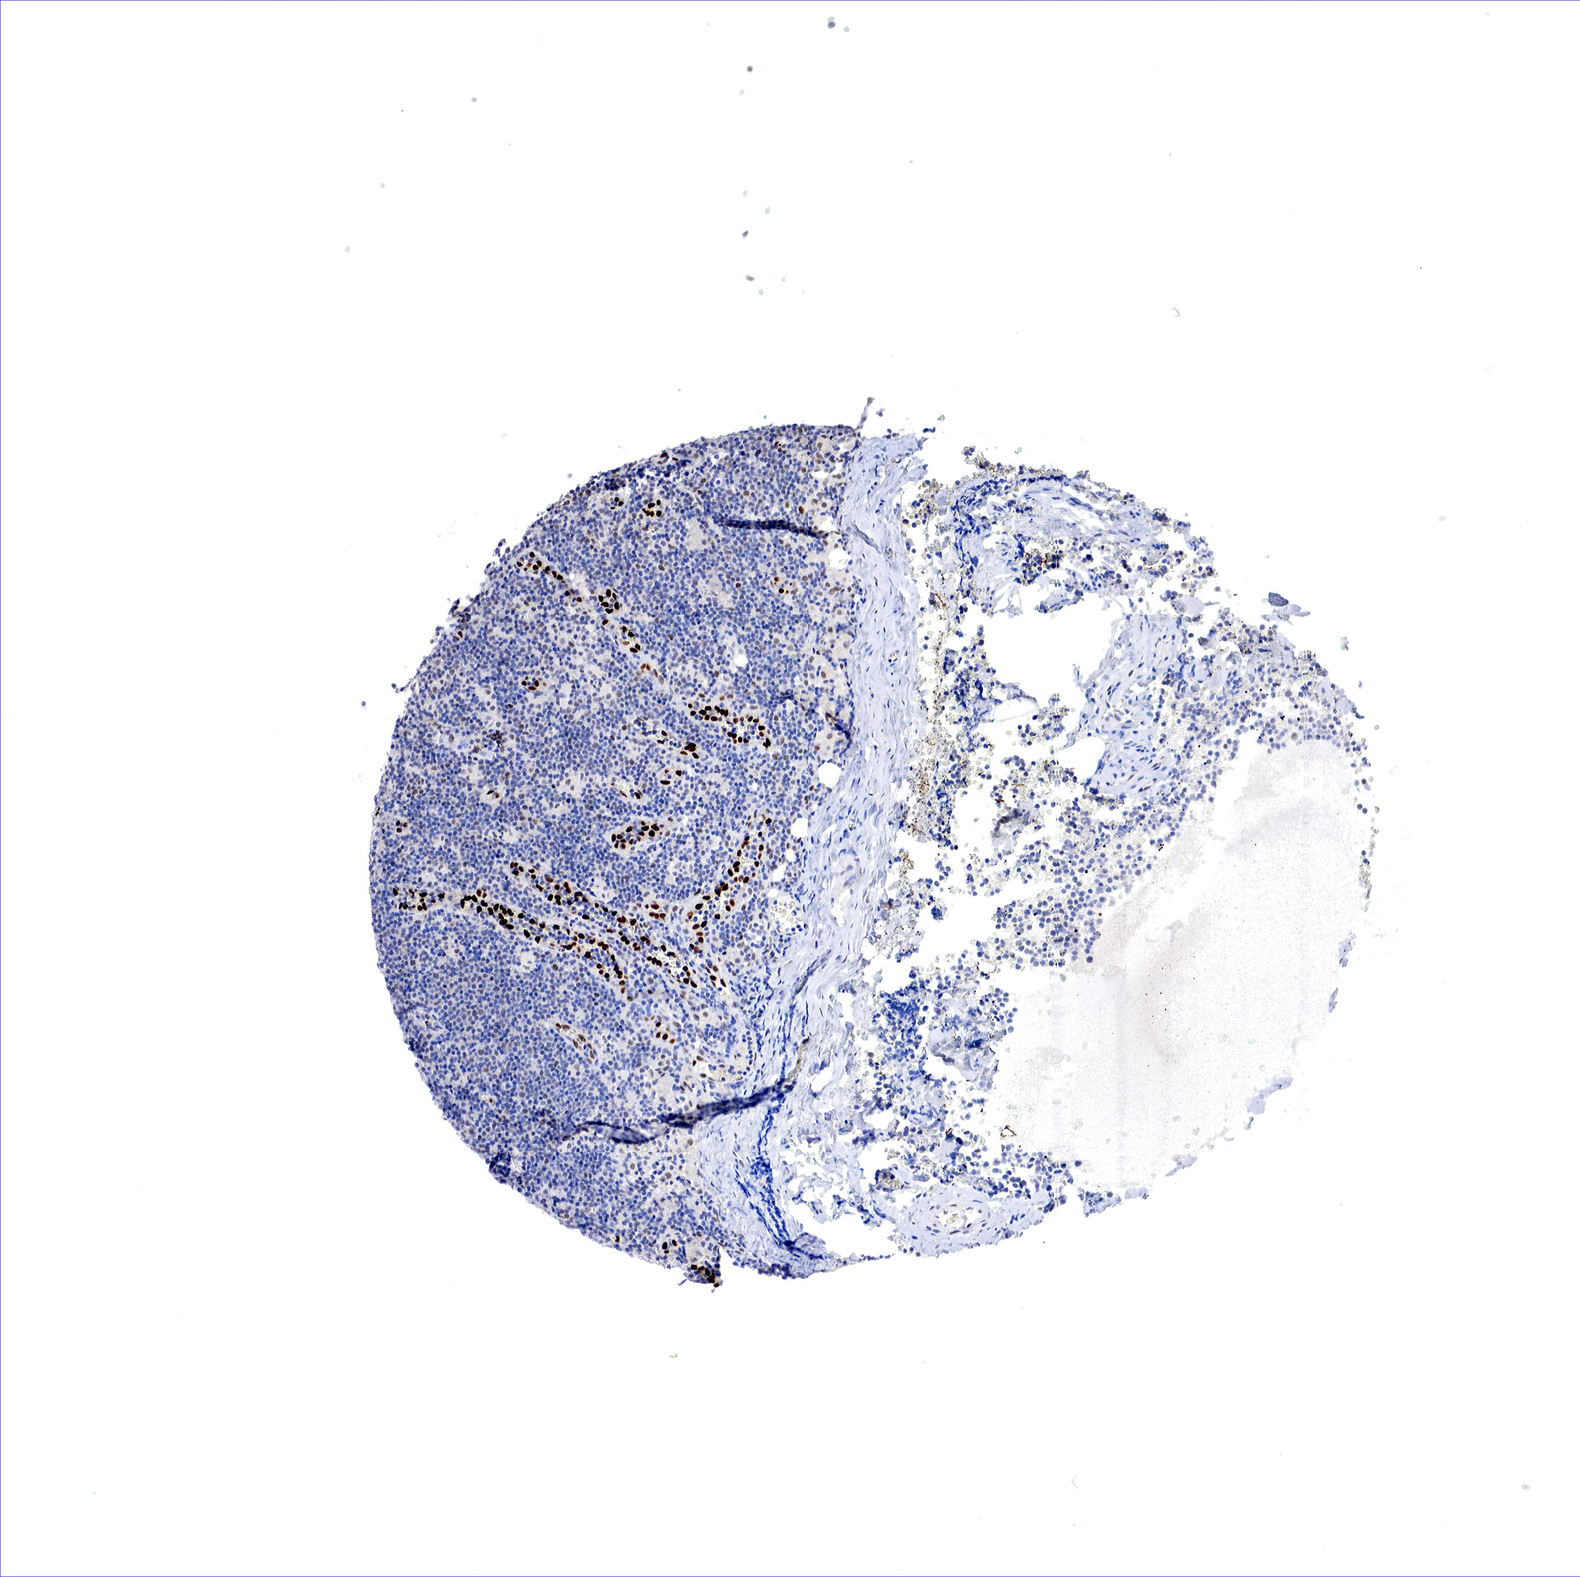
{"staining": {"intensity": "negative", "quantity": "none", "location": "none"}, "tissue": "lymphoma", "cell_type": "Tumor cells", "image_type": "cancer", "snomed": [{"axis": "morphology", "description": "Malignant lymphoma, non-Hodgkin's type, Low grade"}, {"axis": "topography", "description": "Lymph node"}], "caption": "The IHC photomicrograph has no significant expression in tumor cells of lymphoma tissue.", "gene": "PABIR2", "patient": {"sex": "male", "age": 57}}